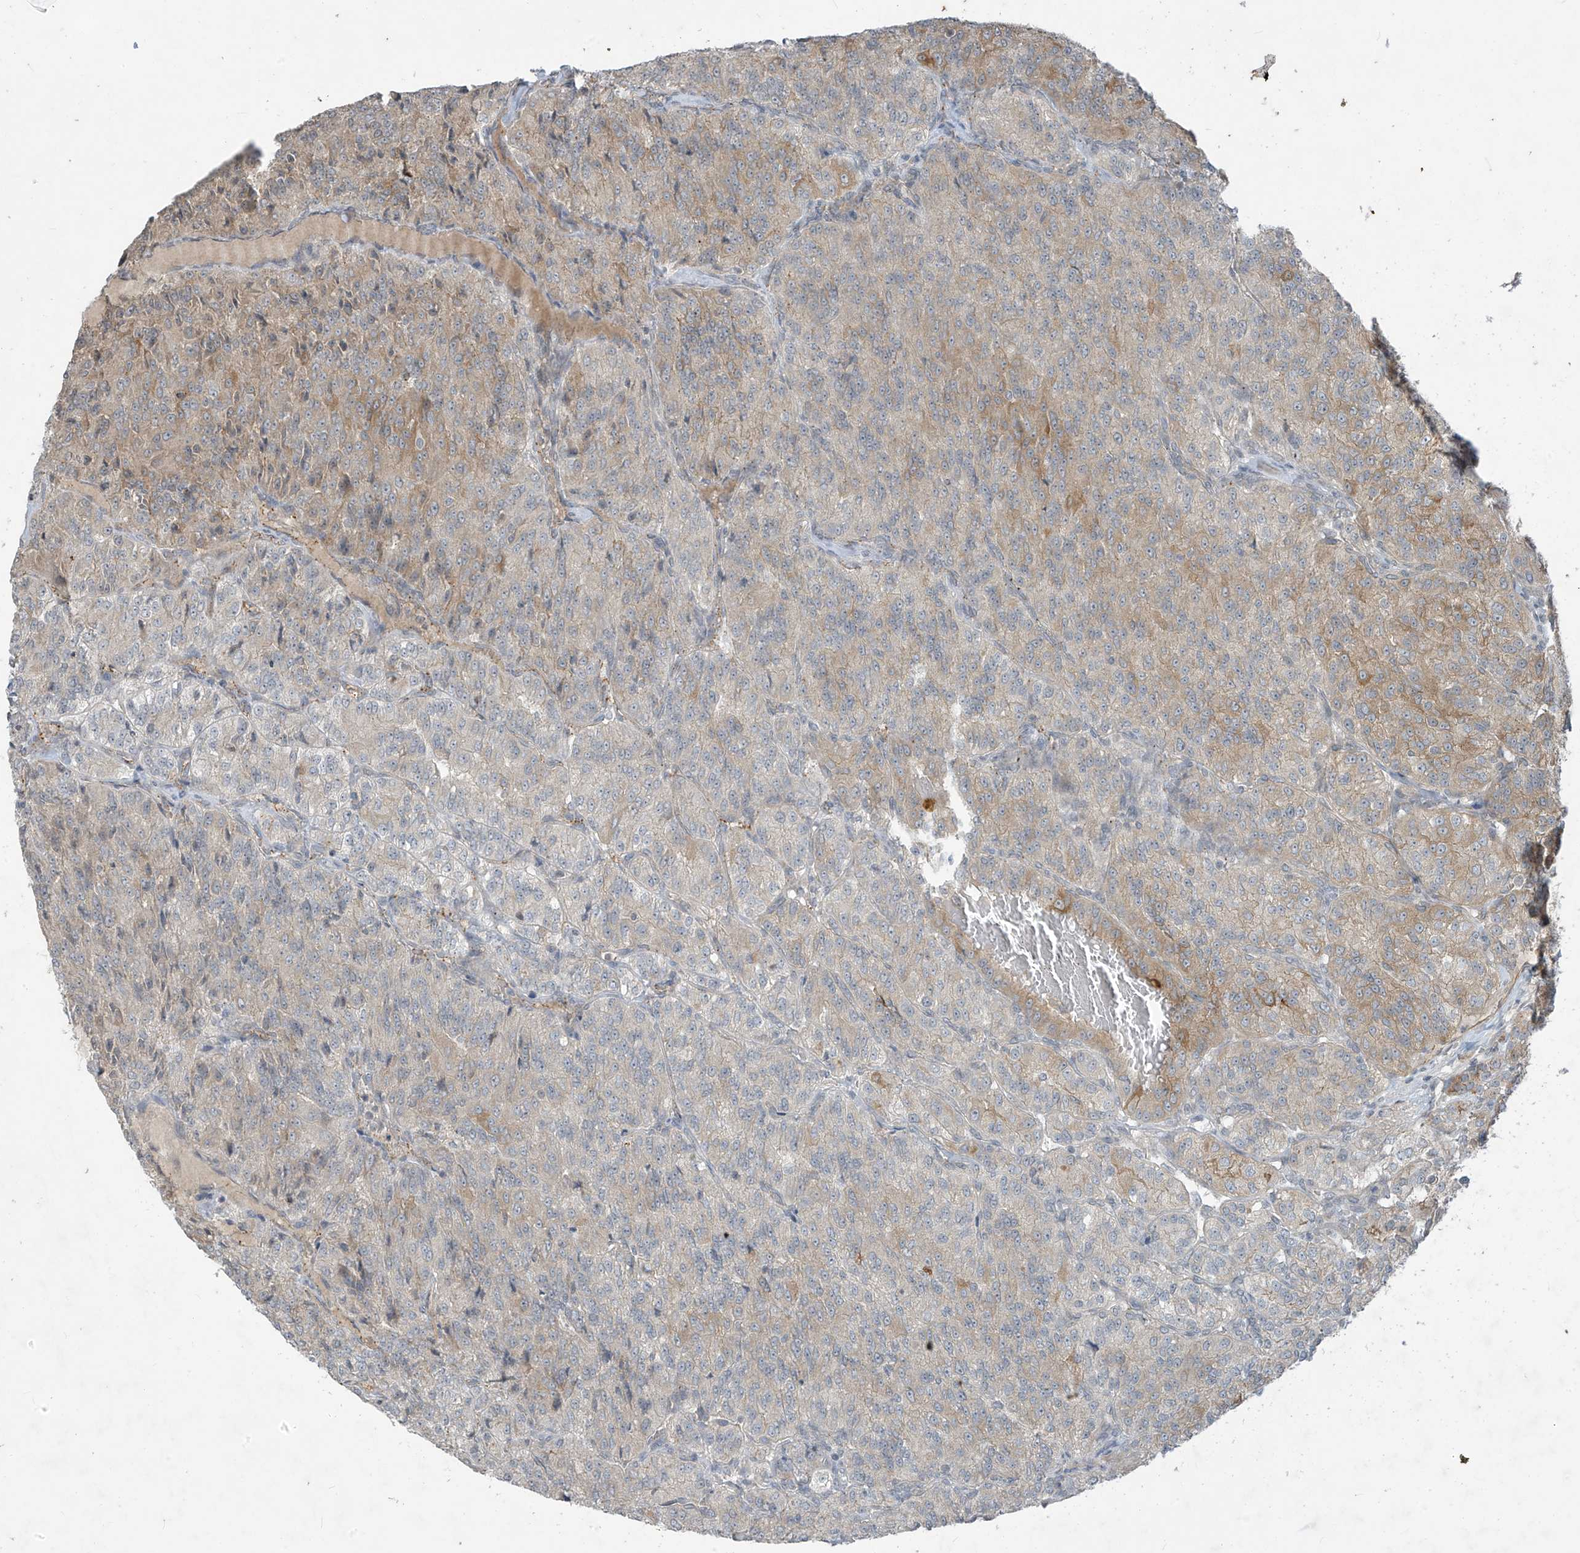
{"staining": {"intensity": "moderate", "quantity": "<25%", "location": "cytoplasmic/membranous"}, "tissue": "renal cancer", "cell_type": "Tumor cells", "image_type": "cancer", "snomed": [{"axis": "morphology", "description": "Adenocarcinoma, NOS"}, {"axis": "topography", "description": "Kidney"}], "caption": "Moderate cytoplasmic/membranous protein positivity is appreciated in about <25% of tumor cells in adenocarcinoma (renal).", "gene": "DGKQ", "patient": {"sex": "female", "age": 63}}